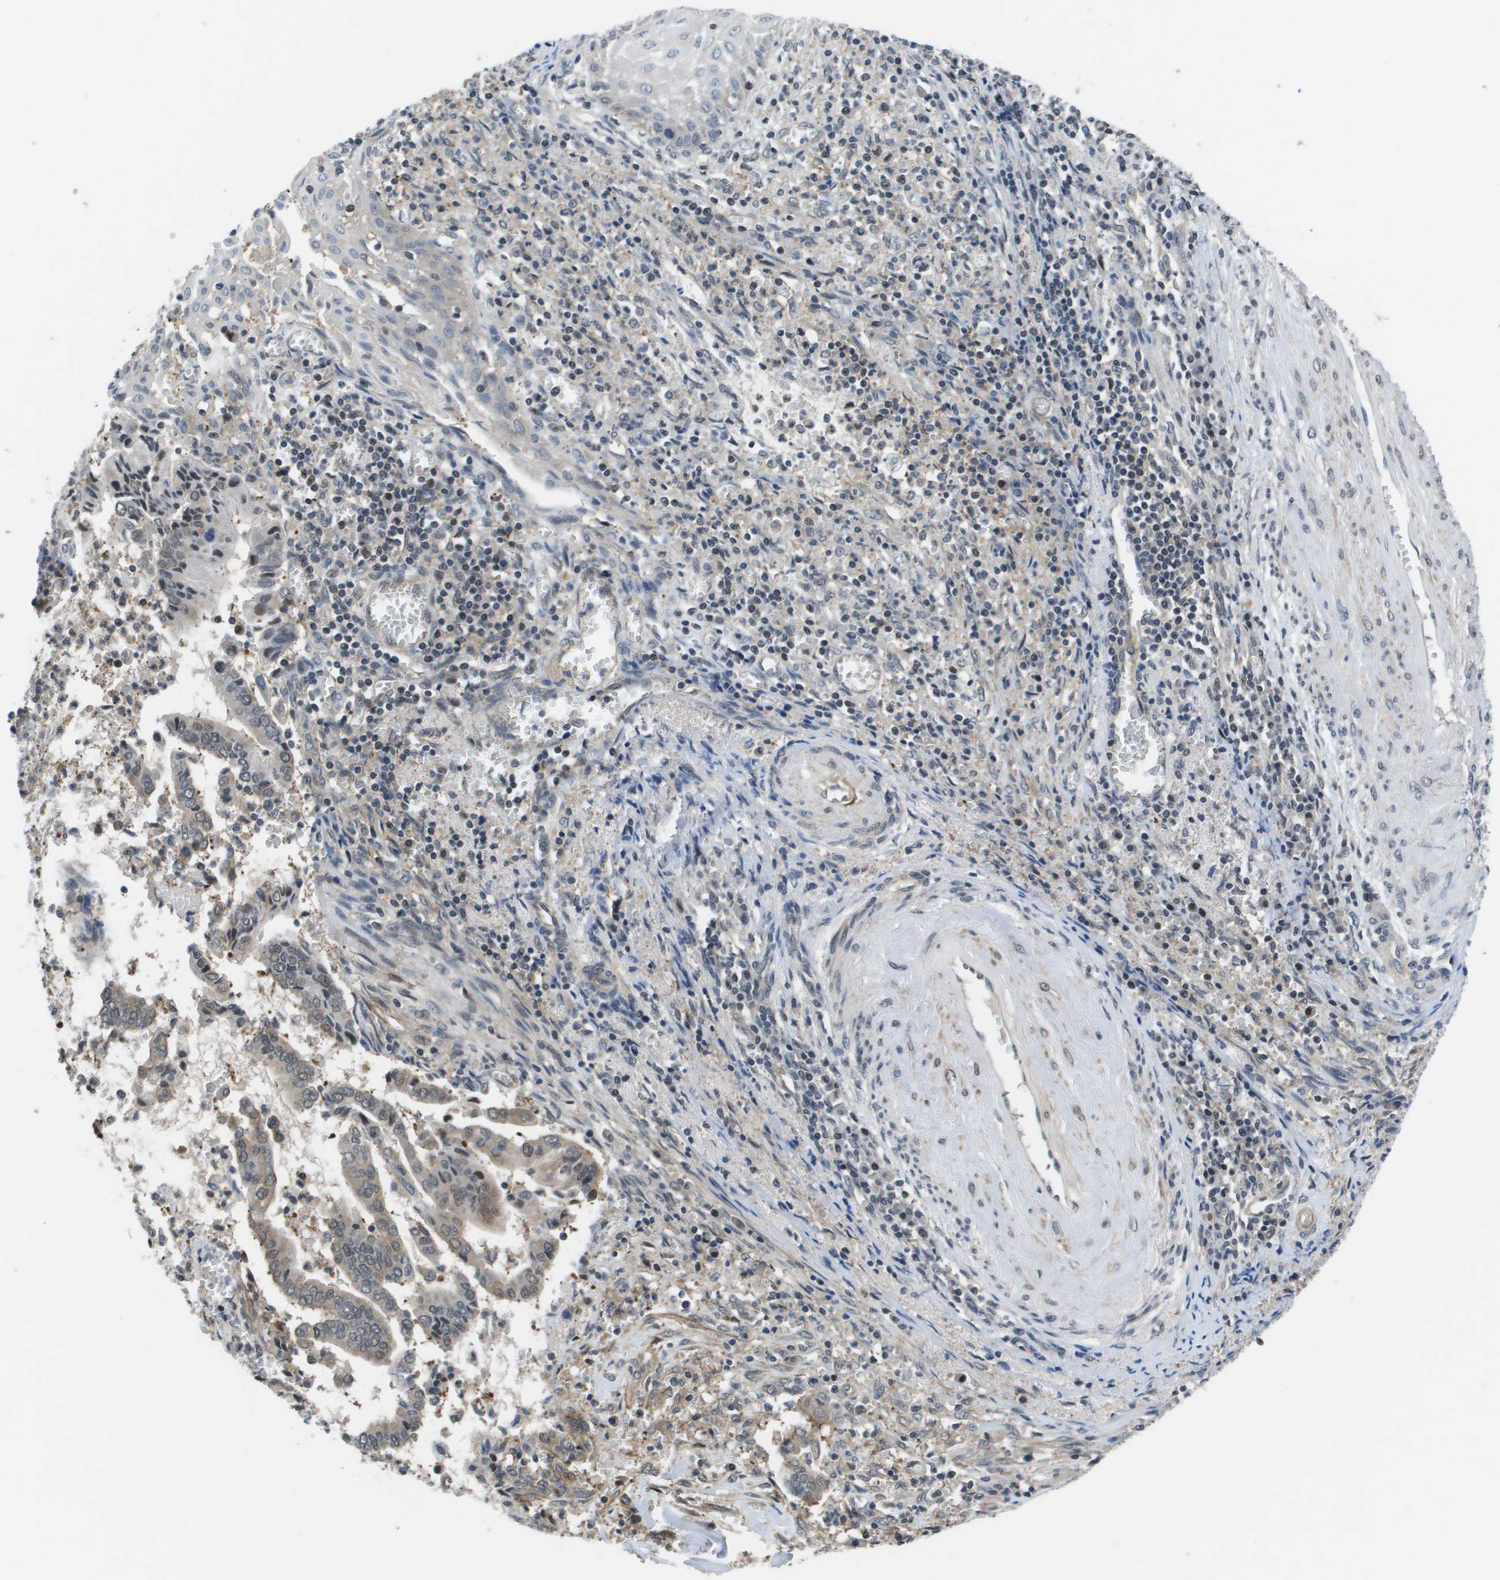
{"staining": {"intensity": "weak", "quantity": "25%-75%", "location": "cytoplasmic/membranous"}, "tissue": "cervical cancer", "cell_type": "Tumor cells", "image_type": "cancer", "snomed": [{"axis": "morphology", "description": "Adenocarcinoma, NOS"}, {"axis": "topography", "description": "Cervix"}], "caption": "Brown immunohistochemical staining in human cervical cancer reveals weak cytoplasmic/membranous positivity in about 25%-75% of tumor cells.", "gene": "ENPP5", "patient": {"sex": "female", "age": 44}}